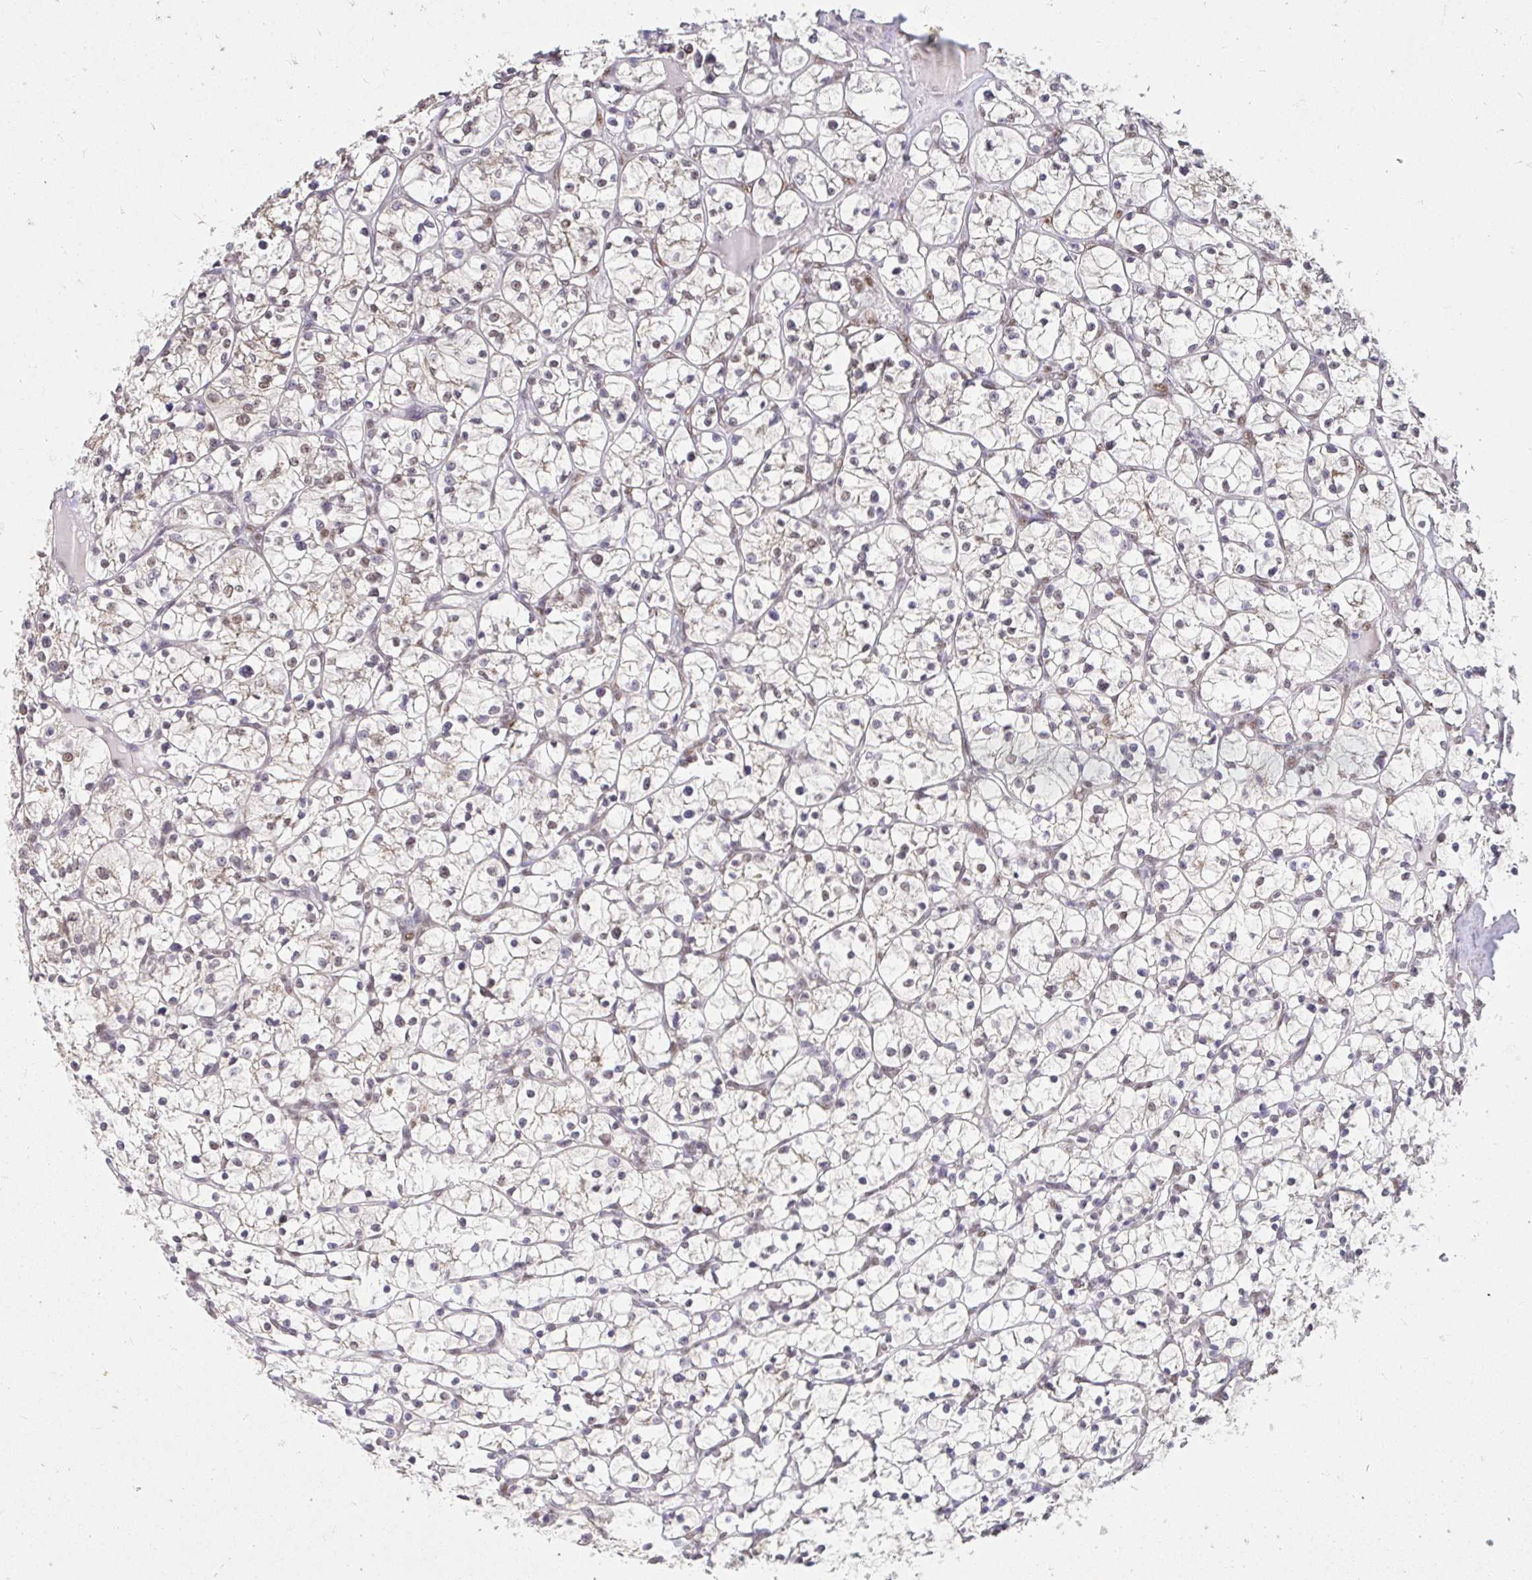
{"staining": {"intensity": "weak", "quantity": "25%-75%", "location": "nuclear"}, "tissue": "renal cancer", "cell_type": "Tumor cells", "image_type": "cancer", "snomed": [{"axis": "morphology", "description": "Adenocarcinoma, NOS"}, {"axis": "topography", "description": "Kidney"}], "caption": "Immunohistochemical staining of renal cancer (adenocarcinoma) displays low levels of weak nuclear protein expression in about 25%-75% of tumor cells. The protein of interest is stained brown, and the nuclei are stained in blue (DAB IHC with brightfield microscopy, high magnification).", "gene": "RIMS4", "patient": {"sex": "female", "age": 64}}